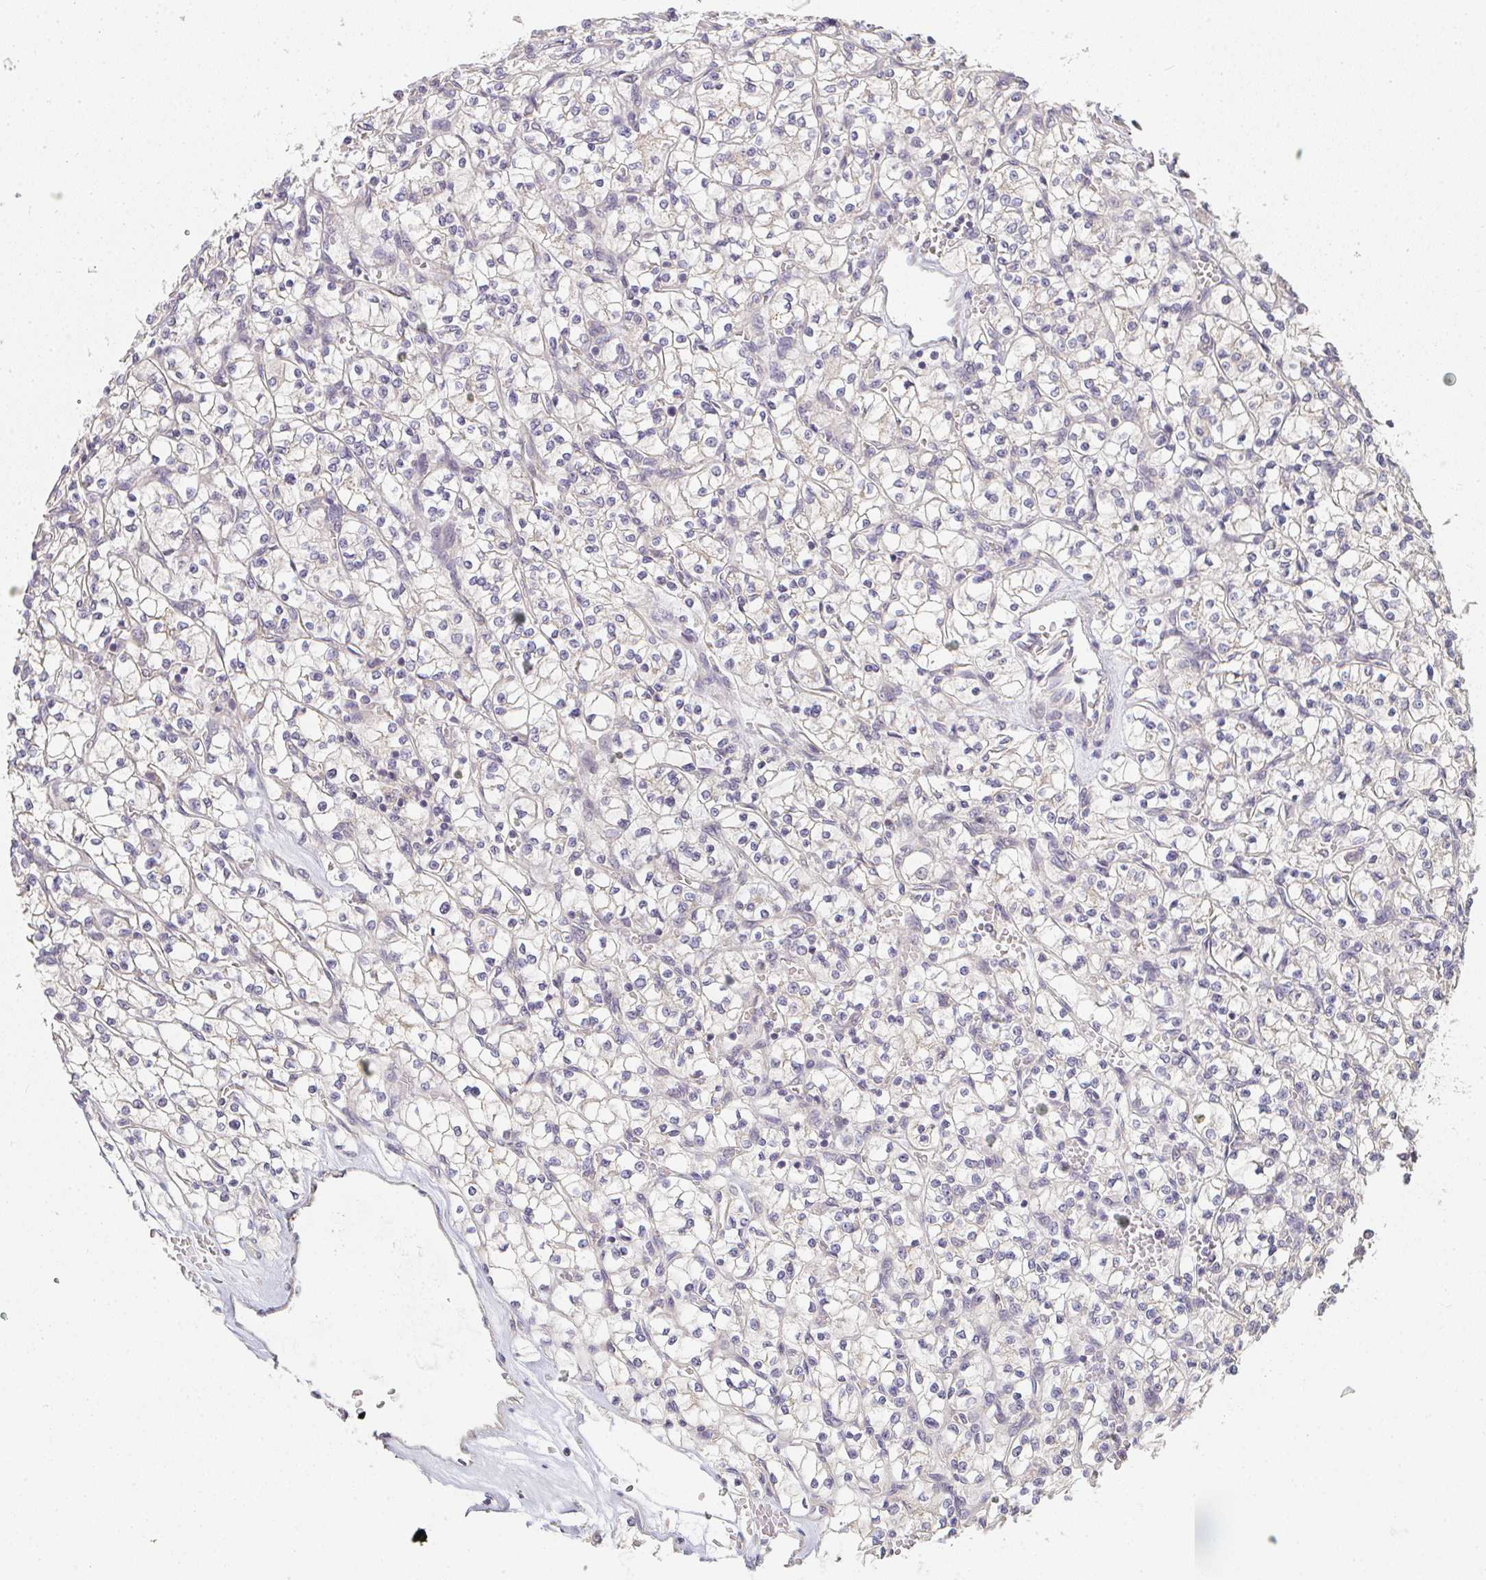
{"staining": {"intensity": "negative", "quantity": "none", "location": "none"}, "tissue": "renal cancer", "cell_type": "Tumor cells", "image_type": "cancer", "snomed": [{"axis": "morphology", "description": "Adenocarcinoma, NOS"}, {"axis": "topography", "description": "Kidney"}], "caption": "The micrograph exhibits no staining of tumor cells in adenocarcinoma (renal).", "gene": "SLC35B3", "patient": {"sex": "female", "age": 64}}